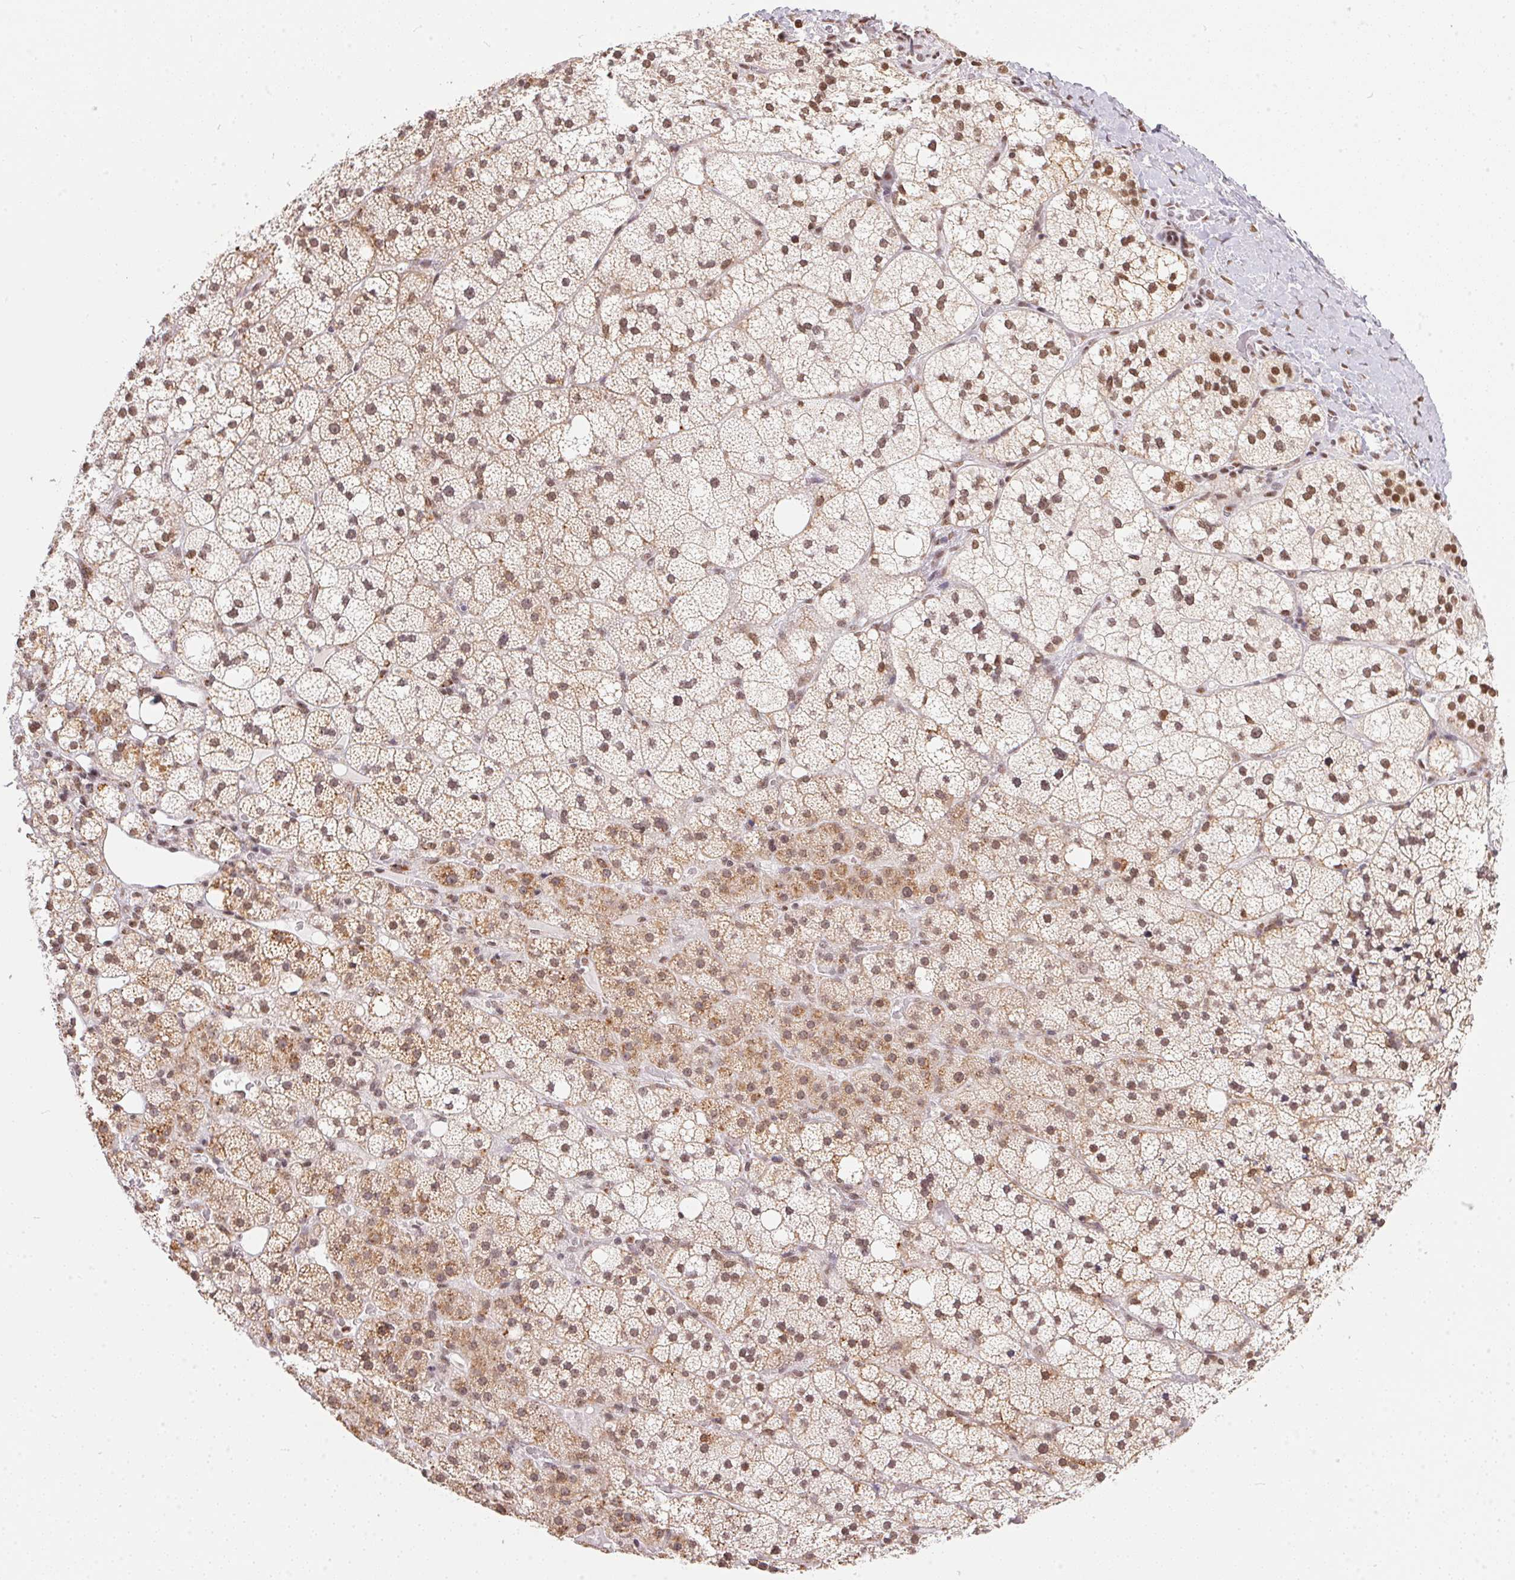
{"staining": {"intensity": "moderate", "quantity": ">75%", "location": "cytoplasmic/membranous,nuclear"}, "tissue": "adrenal gland", "cell_type": "Glandular cells", "image_type": "normal", "snomed": [{"axis": "morphology", "description": "Normal tissue, NOS"}, {"axis": "topography", "description": "Adrenal gland"}], "caption": "Immunohistochemical staining of normal adrenal gland reveals moderate cytoplasmic/membranous,nuclear protein positivity in approximately >75% of glandular cells.", "gene": "NFE2L1", "patient": {"sex": "male", "age": 53}}